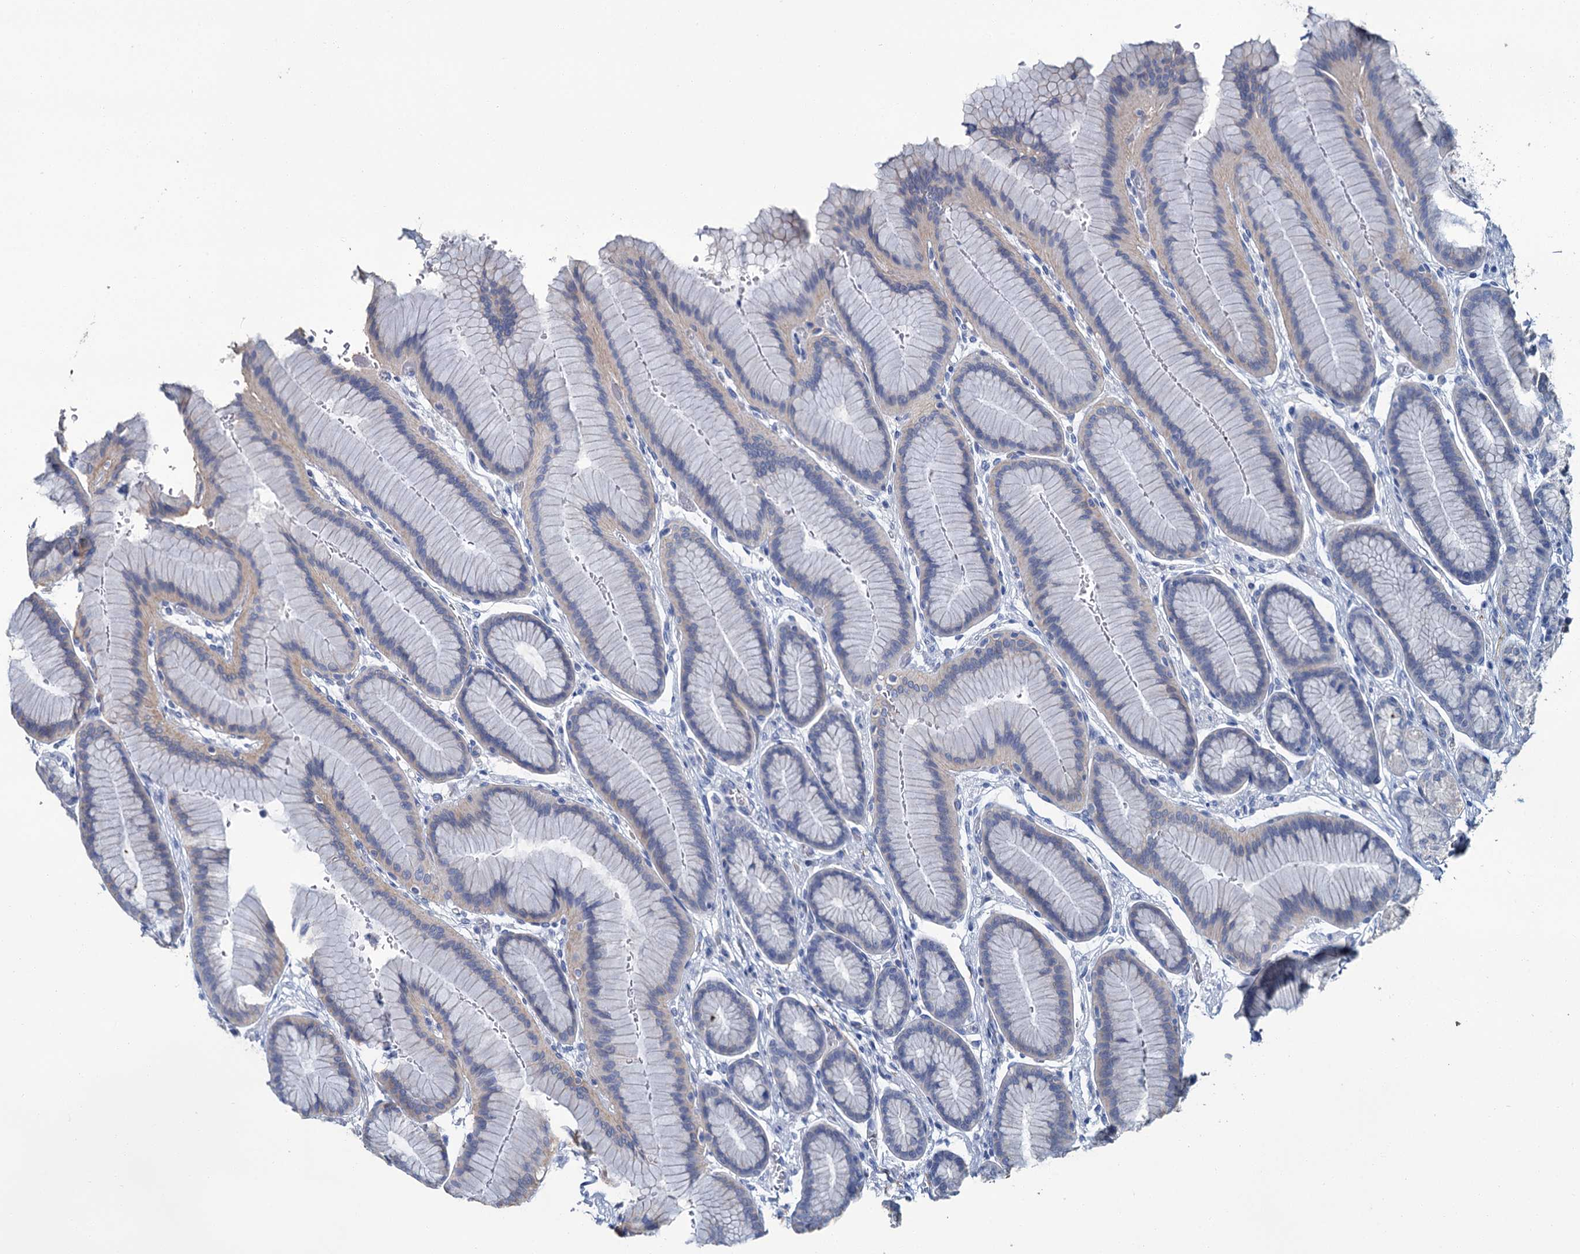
{"staining": {"intensity": "weak", "quantity": "<25%", "location": "cytoplasmic/membranous"}, "tissue": "stomach", "cell_type": "Glandular cells", "image_type": "normal", "snomed": [{"axis": "morphology", "description": "Normal tissue, NOS"}, {"axis": "morphology", "description": "Adenocarcinoma, NOS"}, {"axis": "morphology", "description": "Adenocarcinoma, High grade"}, {"axis": "topography", "description": "Stomach, upper"}, {"axis": "topography", "description": "Stomach"}], "caption": "IHC image of normal stomach: human stomach stained with DAB reveals no significant protein positivity in glandular cells.", "gene": "SNCB", "patient": {"sex": "female", "age": 65}}